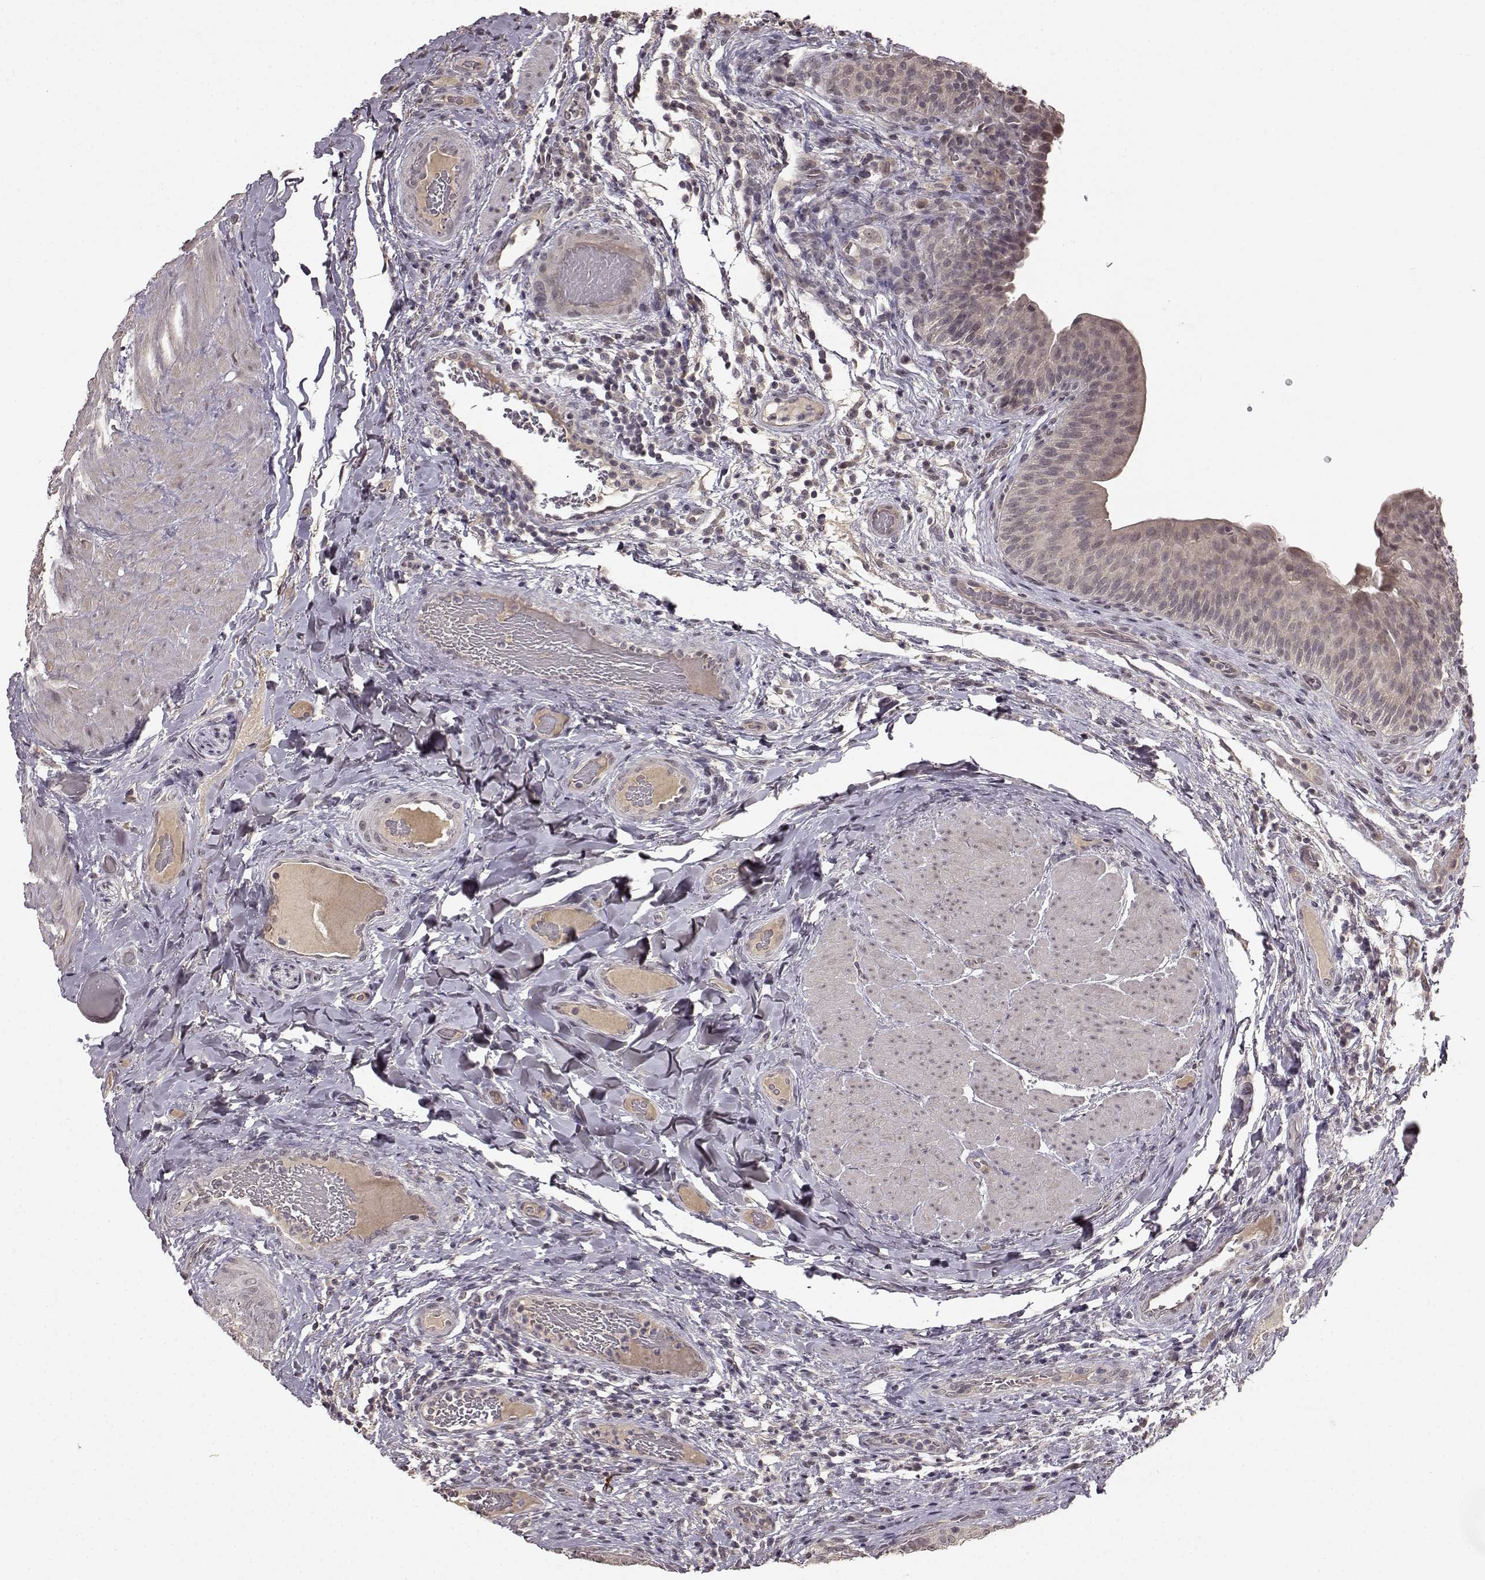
{"staining": {"intensity": "negative", "quantity": "none", "location": "none"}, "tissue": "urinary bladder", "cell_type": "Urothelial cells", "image_type": "normal", "snomed": [{"axis": "morphology", "description": "Normal tissue, NOS"}, {"axis": "topography", "description": "Urinary bladder"}], "caption": "The micrograph demonstrates no significant expression in urothelial cells of urinary bladder. (Brightfield microscopy of DAB IHC at high magnification).", "gene": "NTRK2", "patient": {"sex": "male", "age": 66}}